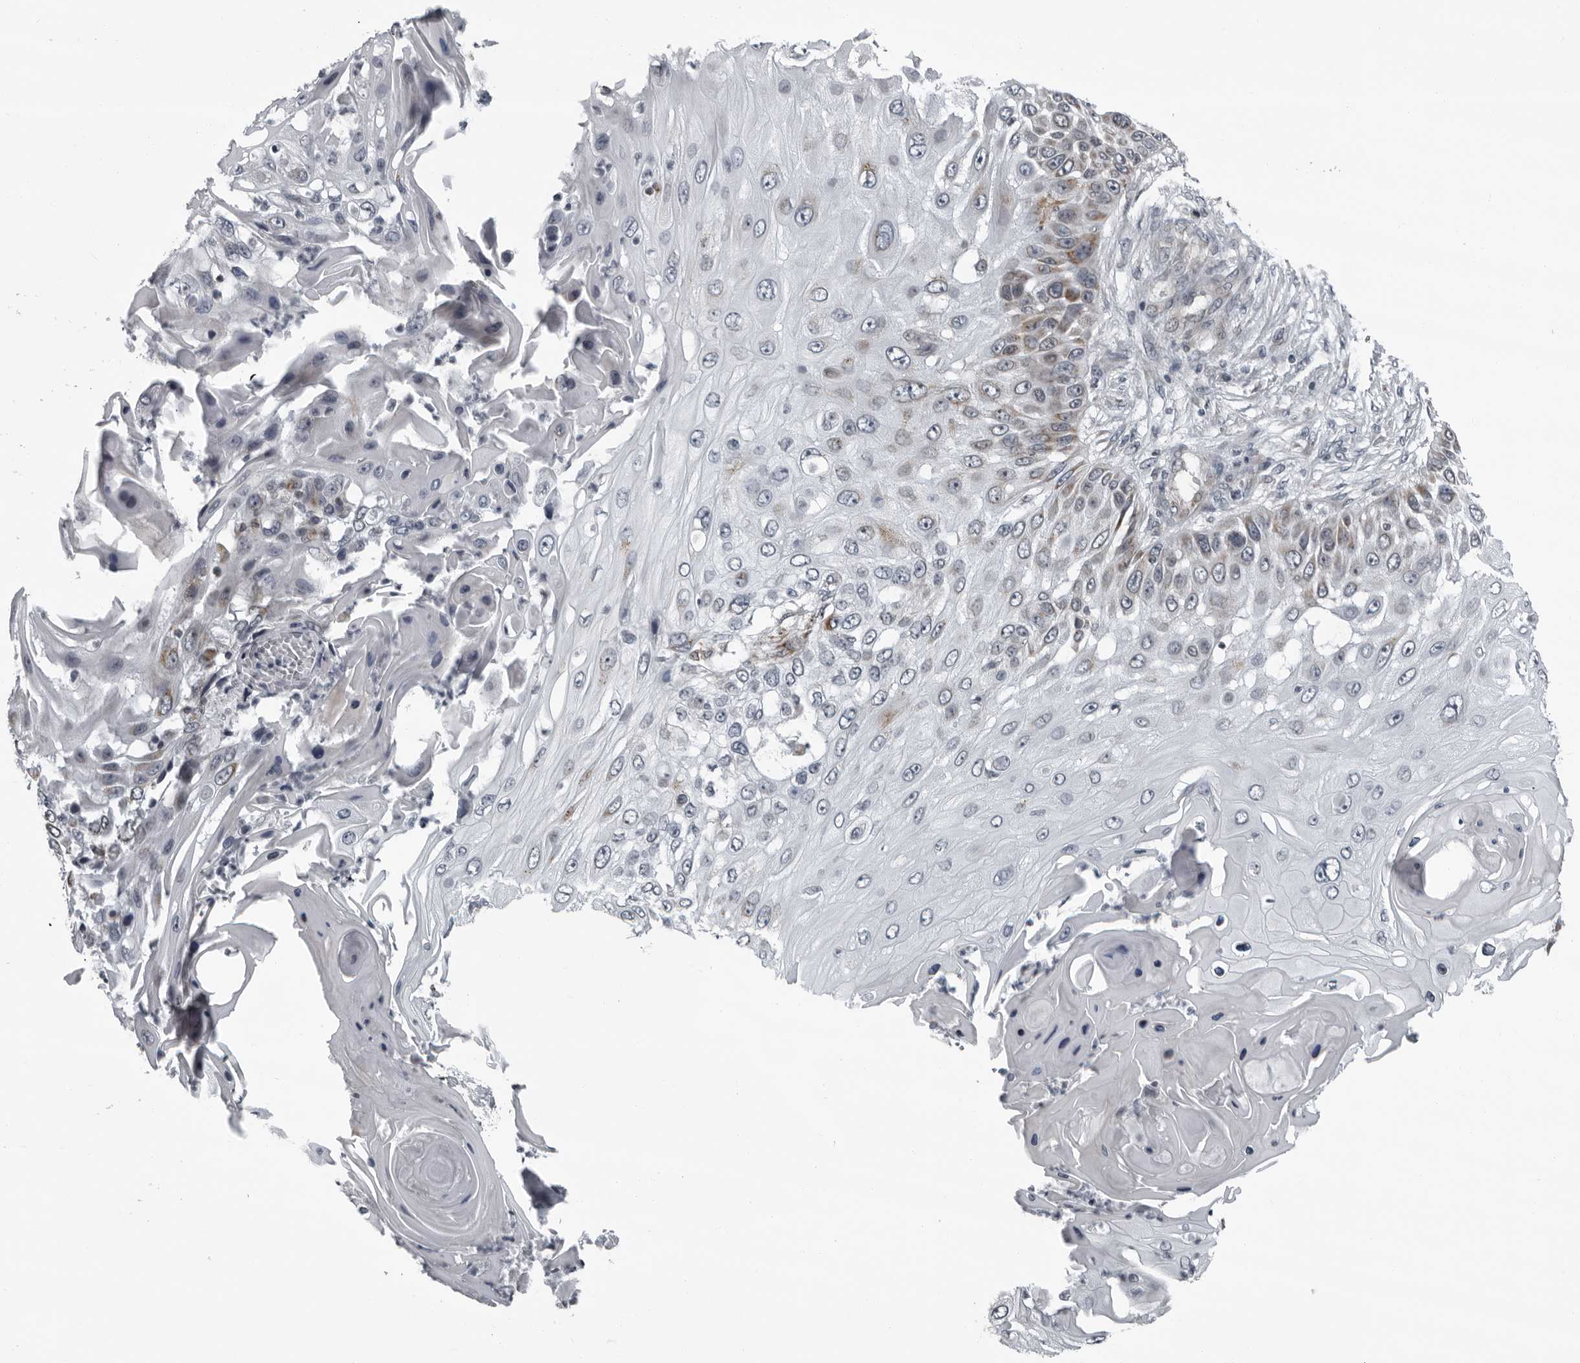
{"staining": {"intensity": "moderate", "quantity": "<25%", "location": "cytoplasmic/membranous"}, "tissue": "skin cancer", "cell_type": "Tumor cells", "image_type": "cancer", "snomed": [{"axis": "morphology", "description": "Squamous cell carcinoma, NOS"}, {"axis": "topography", "description": "Skin"}], "caption": "A brown stain highlights moderate cytoplasmic/membranous positivity of a protein in skin squamous cell carcinoma tumor cells. (DAB = brown stain, brightfield microscopy at high magnification).", "gene": "RTCA", "patient": {"sex": "female", "age": 44}}